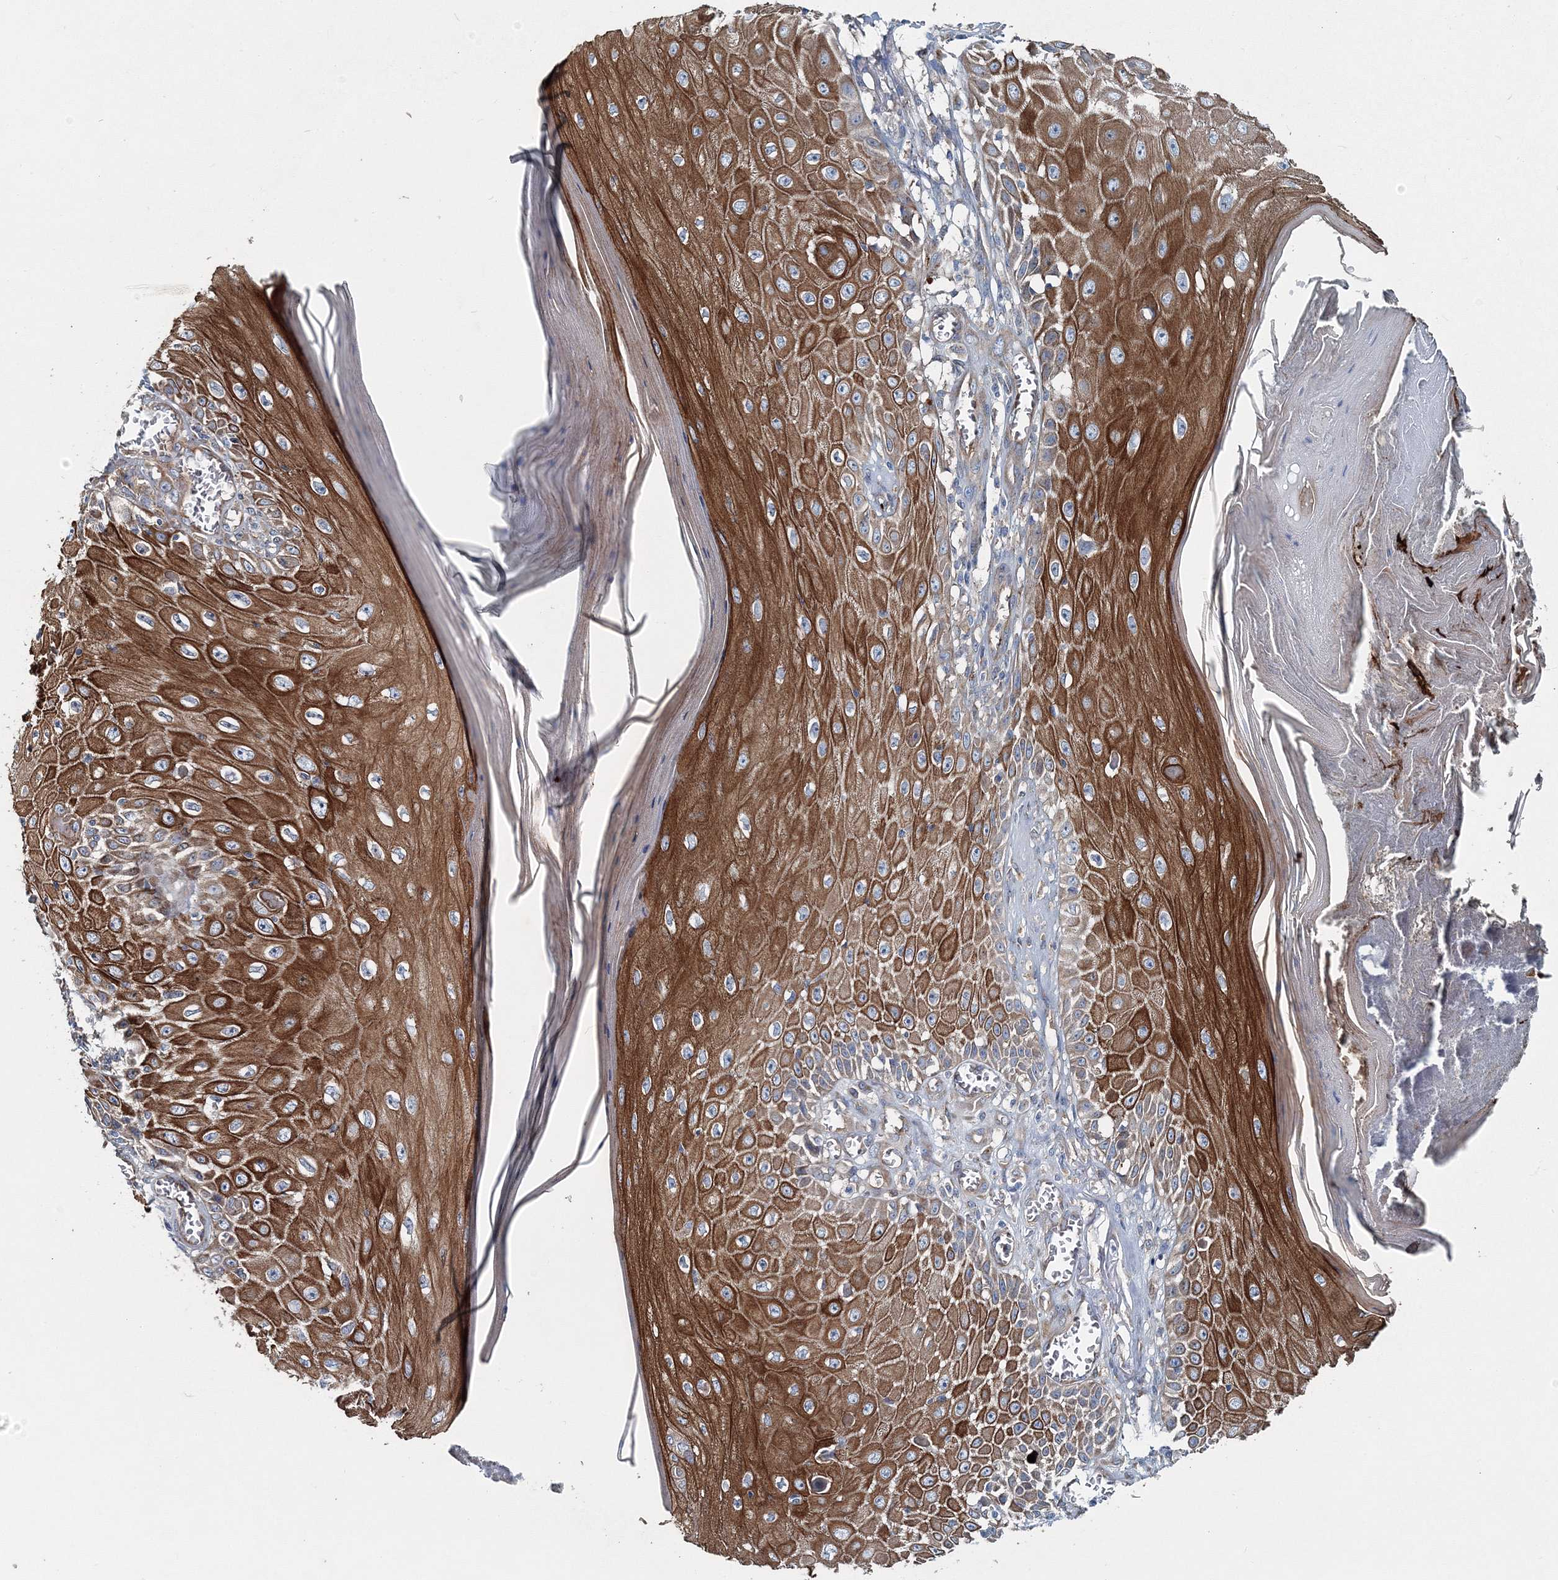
{"staining": {"intensity": "strong", "quantity": ">75%", "location": "cytoplasmic/membranous"}, "tissue": "skin cancer", "cell_type": "Tumor cells", "image_type": "cancer", "snomed": [{"axis": "morphology", "description": "Squamous cell carcinoma, NOS"}, {"axis": "topography", "description": "Skin"}], "caption": "Skin cancer tissue shows strong cytoplasmic/membranous staining in approximately >75% of tumor cells", "gene": "MPHOSPH9", "patient": {"sex": "female", "age": 73}}